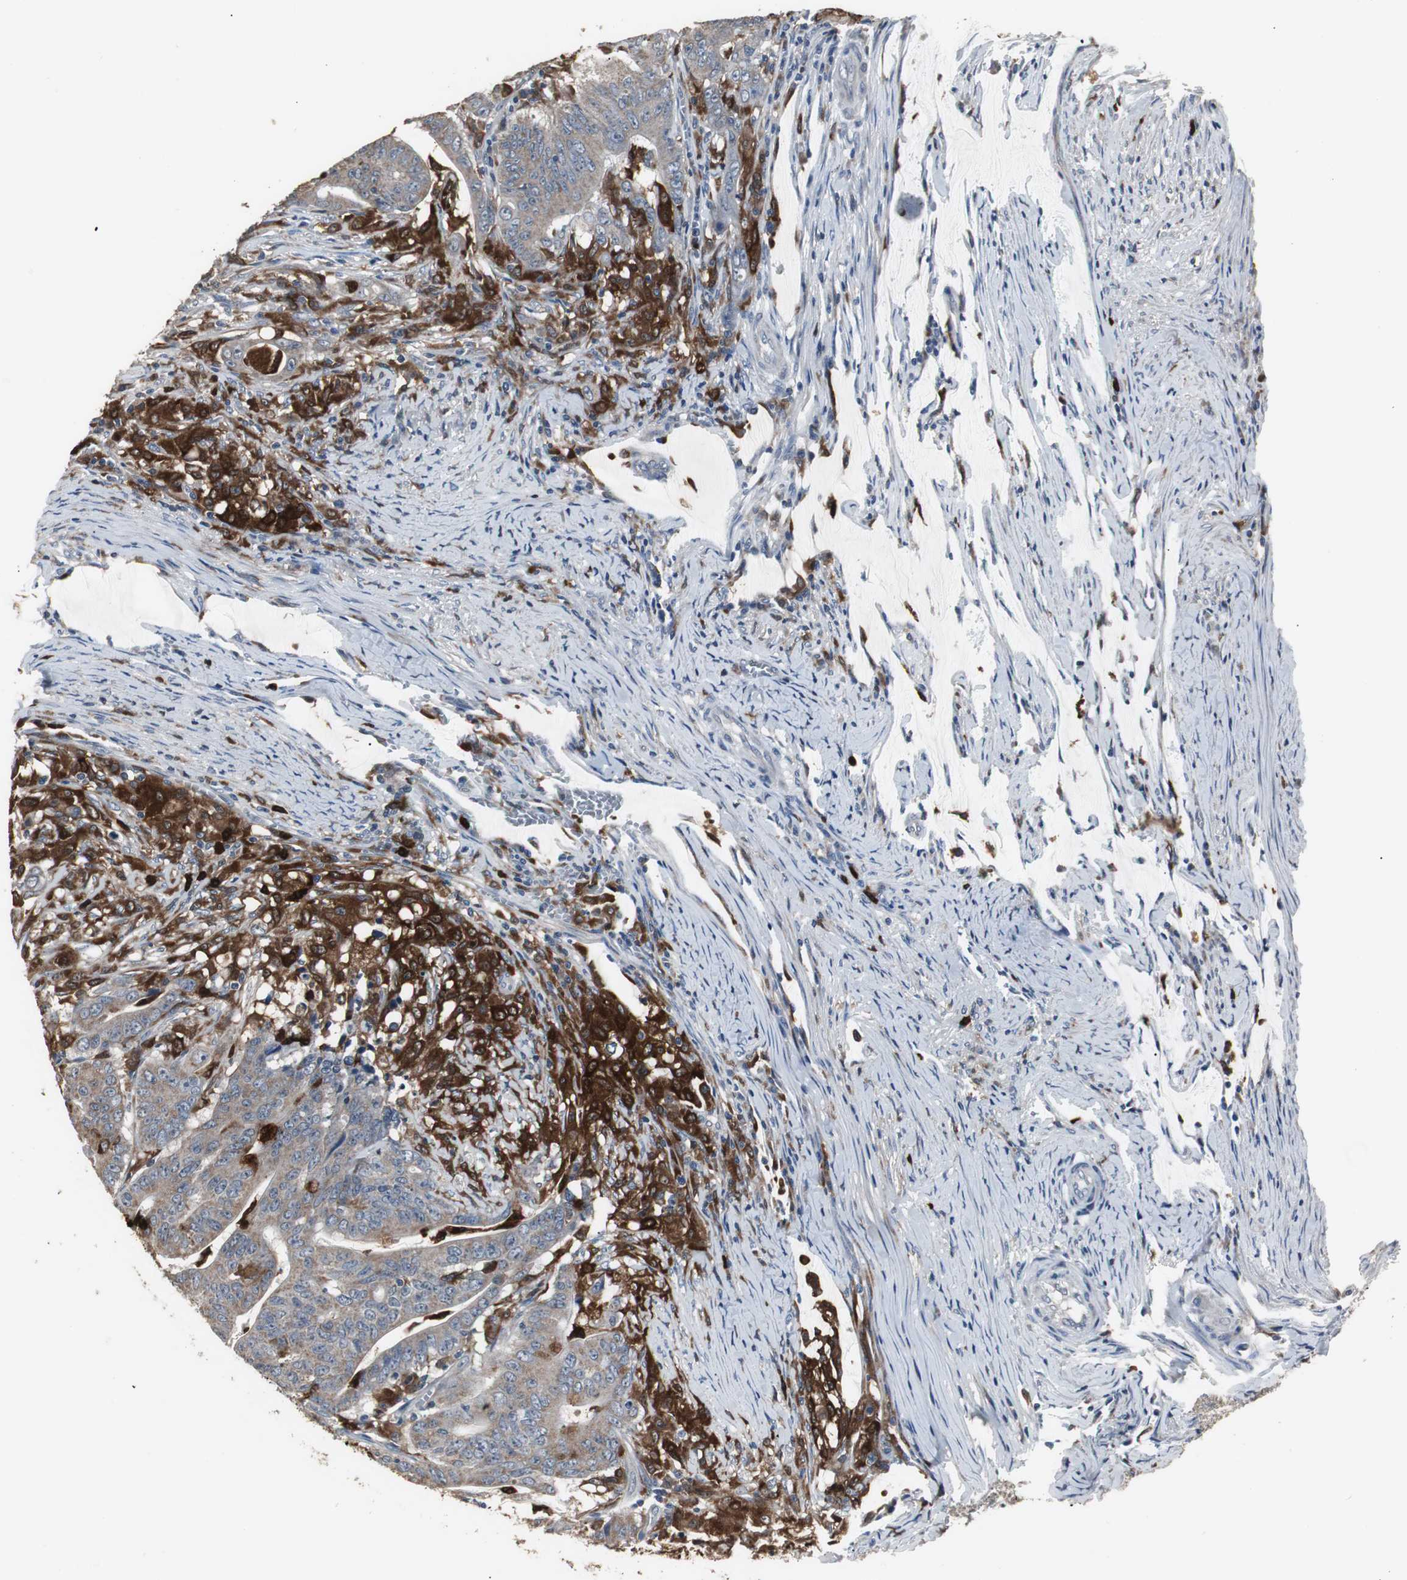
{"staining": {"intensity": "weak", "quantity": ">75%", "location": "cytoplasmic/membranous"}, "tissue": "colorectal cancer", "cell_type": "Tumor cells", "image_type": "cancer", "snomed": [{"axis": "morphology", "description": "Adenocarcinoma, NOS"}, {"axis": "topography", "description": "Colon"}], "caption": "Adenocarcinoma (colorectal) stained with IHC displays weak cytoplasmic/membranous staining in approximately >75% of tumor cells.", "gene": "NCF2", "patient": {"sex": "male", "age": 45}}